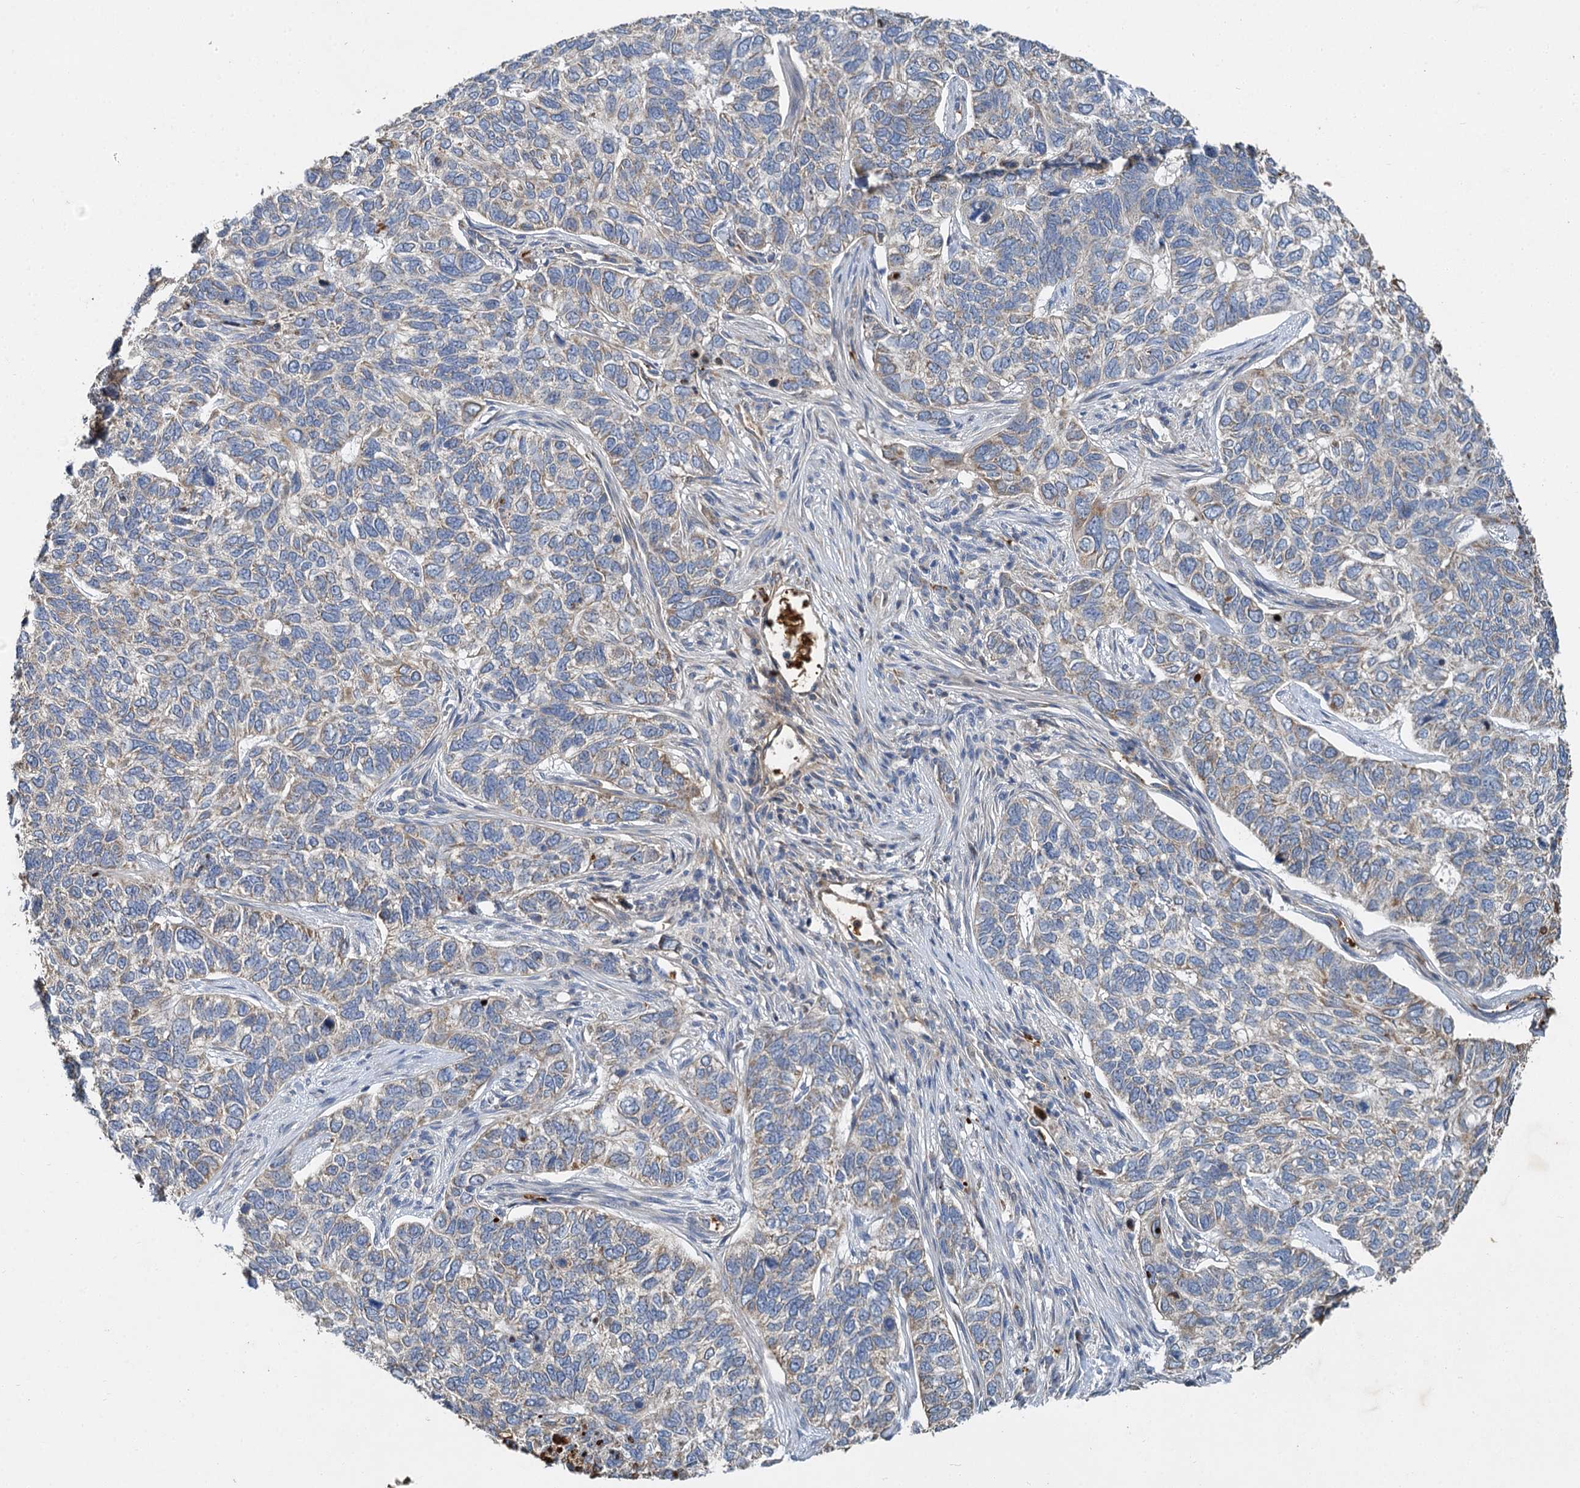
{"staining": {"intensity": "negative", "quantity": "none", "location": "none"}, "tissue": "skin cancer", "cell_type": "Tumor cells", "image_type": "cancer", "snomed": [{"axis": "morphology", "description": "Basal cell carcinoma"}, {"axis": "topography", "description": "Skin"}], "caption": "A high-resolution photomicrograph shows IHC staining of skin basal cell carcinoma, which reveals no significant positivity in tumor cells.", "gene": "BCS1L", "patient": {"sex": "female", "age": 65}}